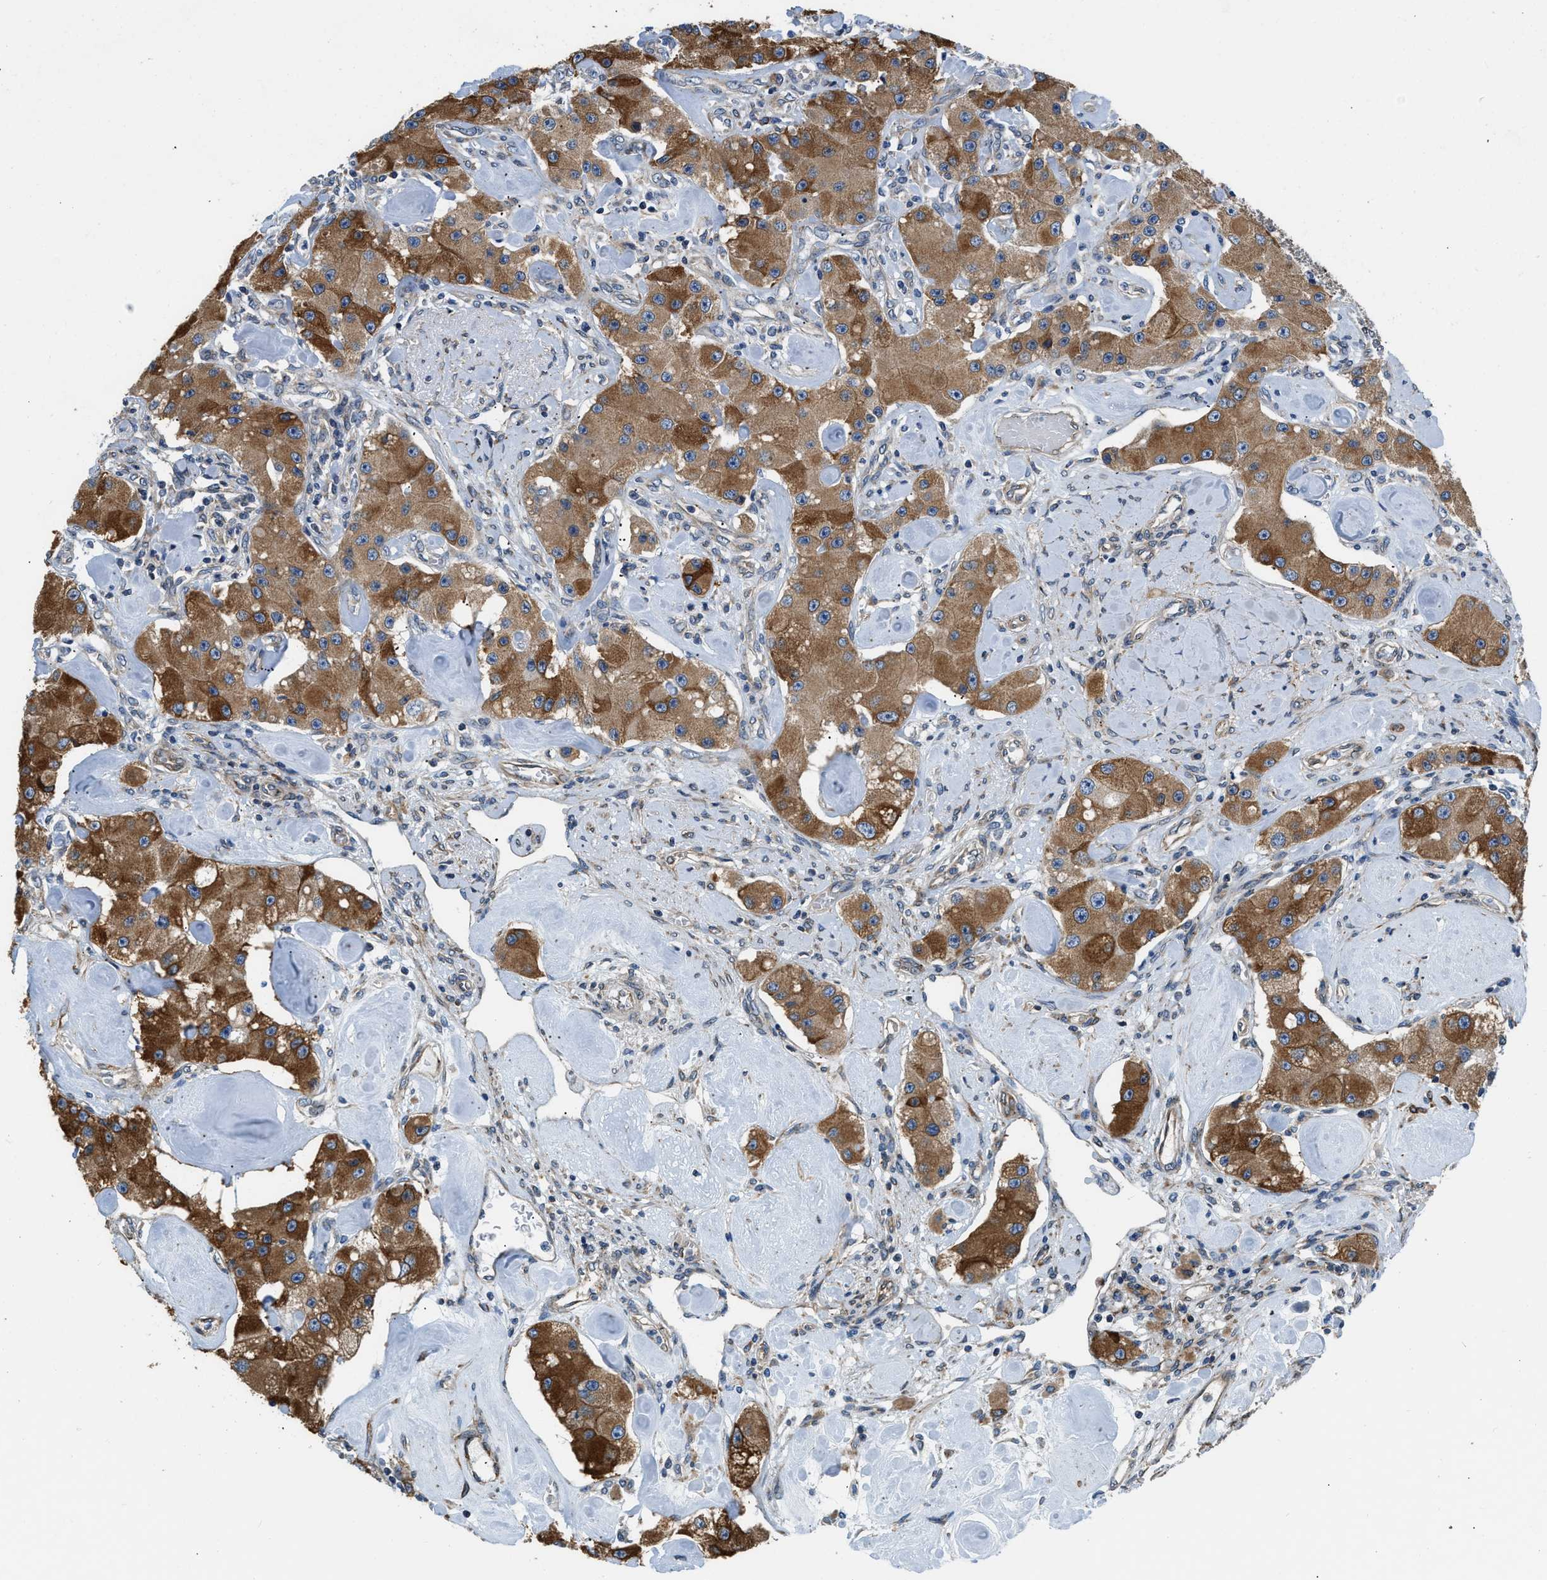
{"staining": {"intensity": "strong", "quantity": ">75%", "location": "cytoplasmic/membranous"}, "tissue": "carcinoid", "cell_type": "Tumor cells", "image_type": "cancer", "snomed": [{"axis": "morphology", "description": "Carcinoid, malignant, NOS"}, {"axis": "topography", "description": "Pancreas"}], "caption": "Carcinoid tissue demonstrates strong cytoplasmic/membranous expression in approximately >75% of tumor cells The staining was performed using DAB (3,3'-diaminobenzidine) to visualize the protein expression in brown, while the nuclei were stained in blue with hematoxylin (Magnification: 20x).", "gene": "ARL6IP5", "patient": {"sex": "male", "age": 41}}